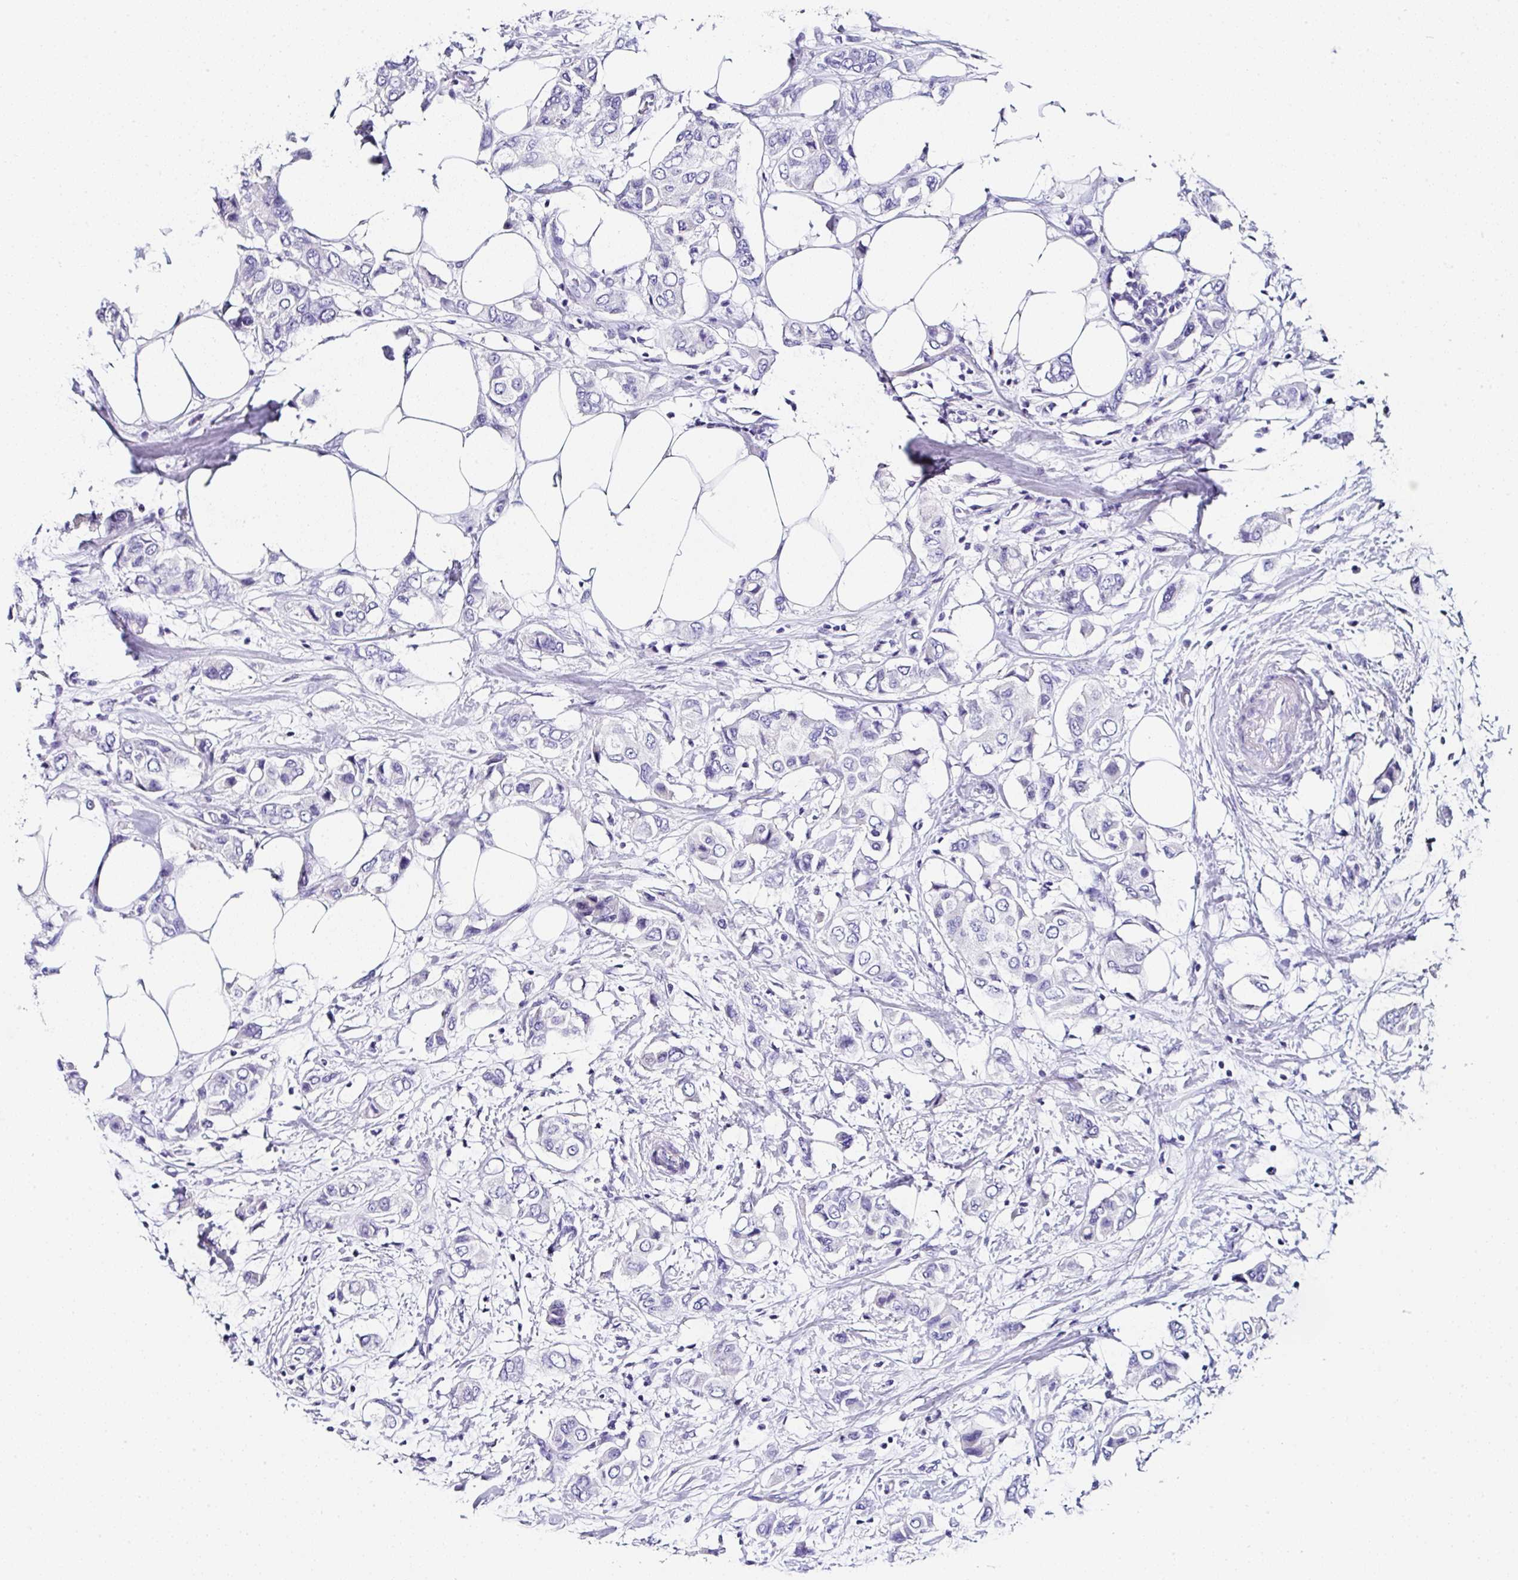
{"staining": {"intensity": "negative", "quantity": "none", "location": "none"}, "tissue": "breast cancer", "cell_type": "Tumor cells", "image_type": "cancer", "snomed": [{"axis": "morphology", "description": "Lobular carcinoma"}, {"axis": "topography", "description": "Breast"}], "caption": "Immunohistochemical staining of human lobular carcinoma (breast) shows no significant positivity in tumor cells.", "gene": "UGT3A1", "patient": {"sex": "female", "age": 51}}